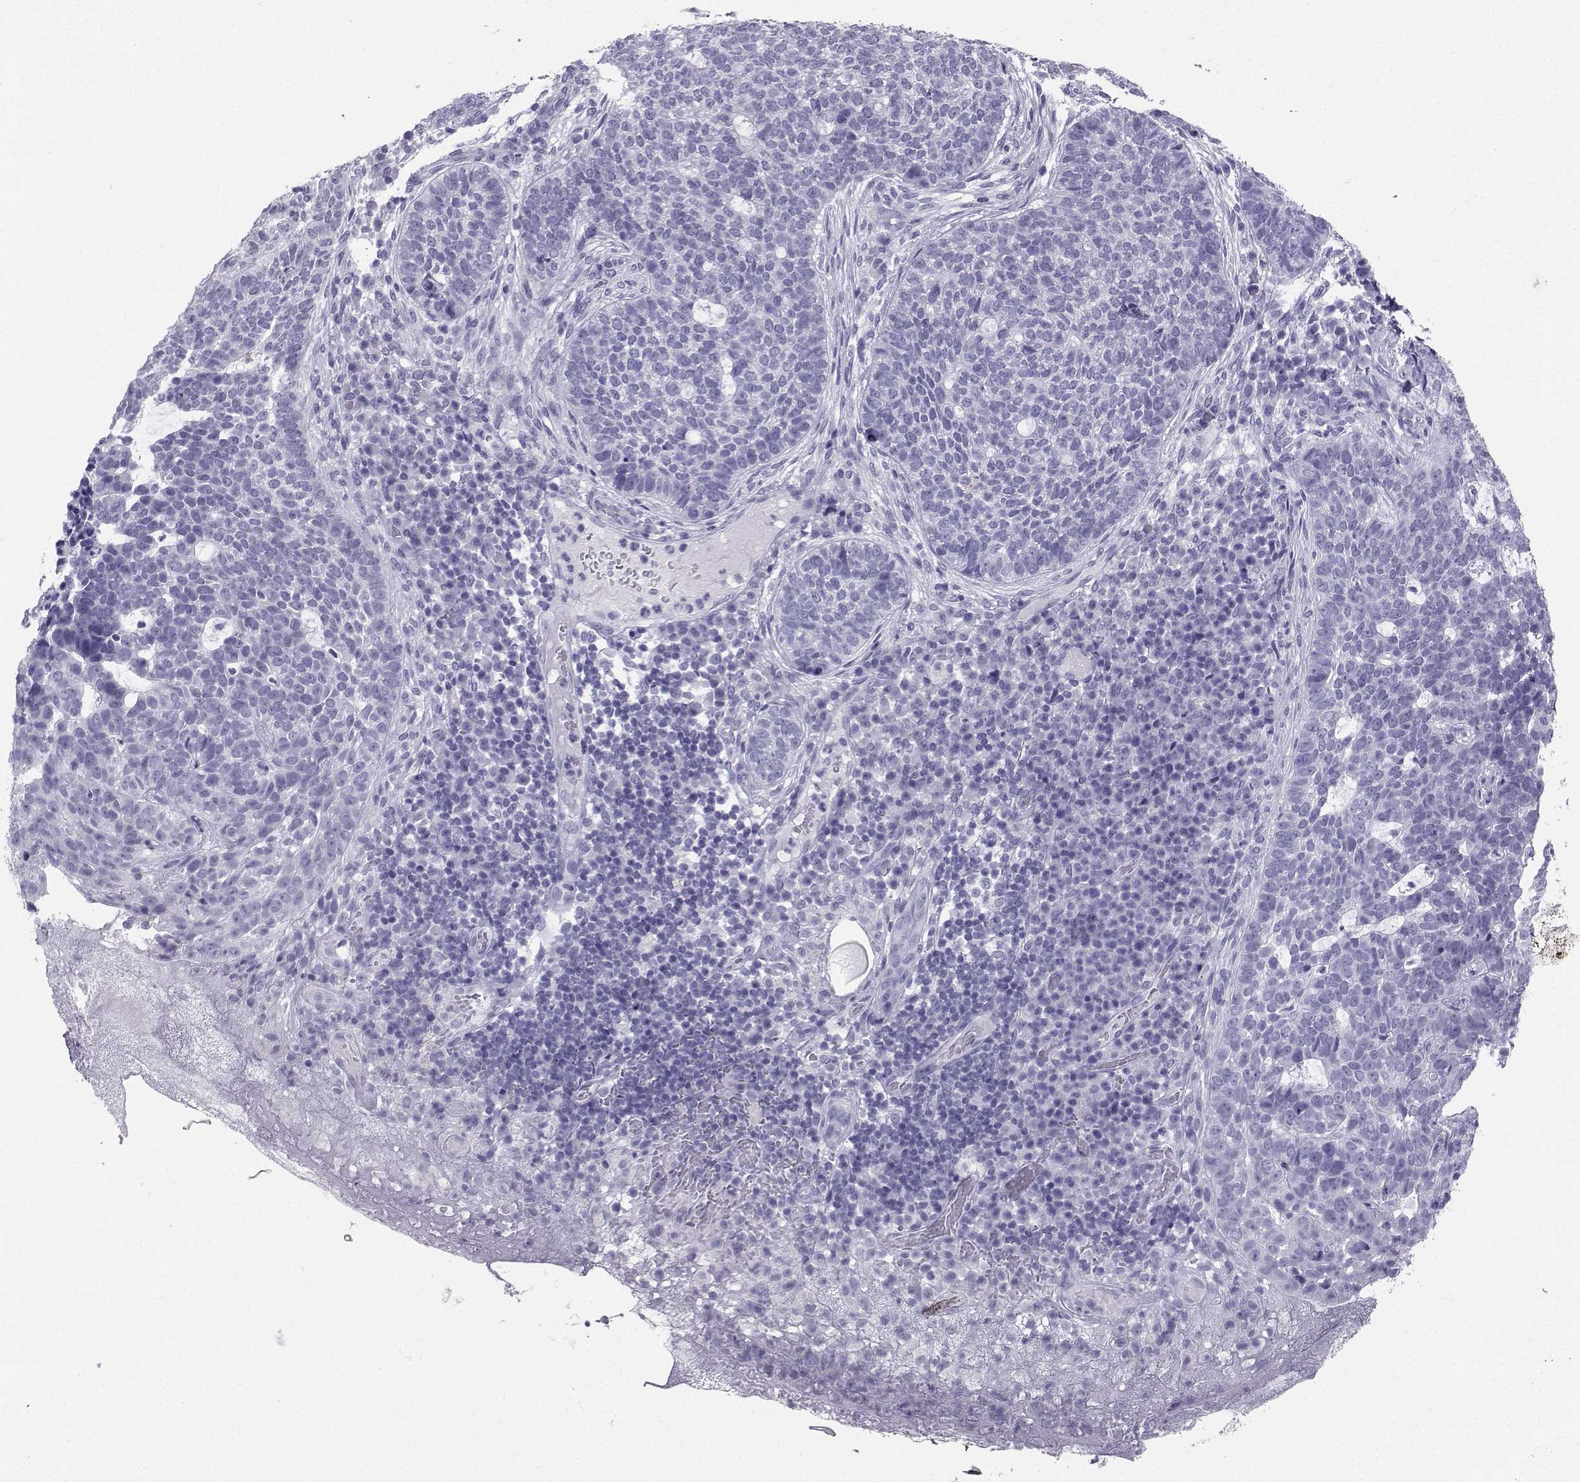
{"staining": {"intensity": "negative", "quantity": "none", "location": "none"}, "tissue": "skin cancer", "cell_type": "Tumor cells", "image_type": "cancer", "snomed": [{"axis": "morphology", "description": "Basal cell carcinoma"}, {"axis": "topography", "description": "Skin"}], "caption": "An immunohistochemistry photomicrograph of skin cancer (basal cell carcinoma) is shown. There is no staining in tumor cells of skin cancer (basal cell carcinoma).", "gene": "NEFL", "patient": {"sex": "female", "age": 69}}